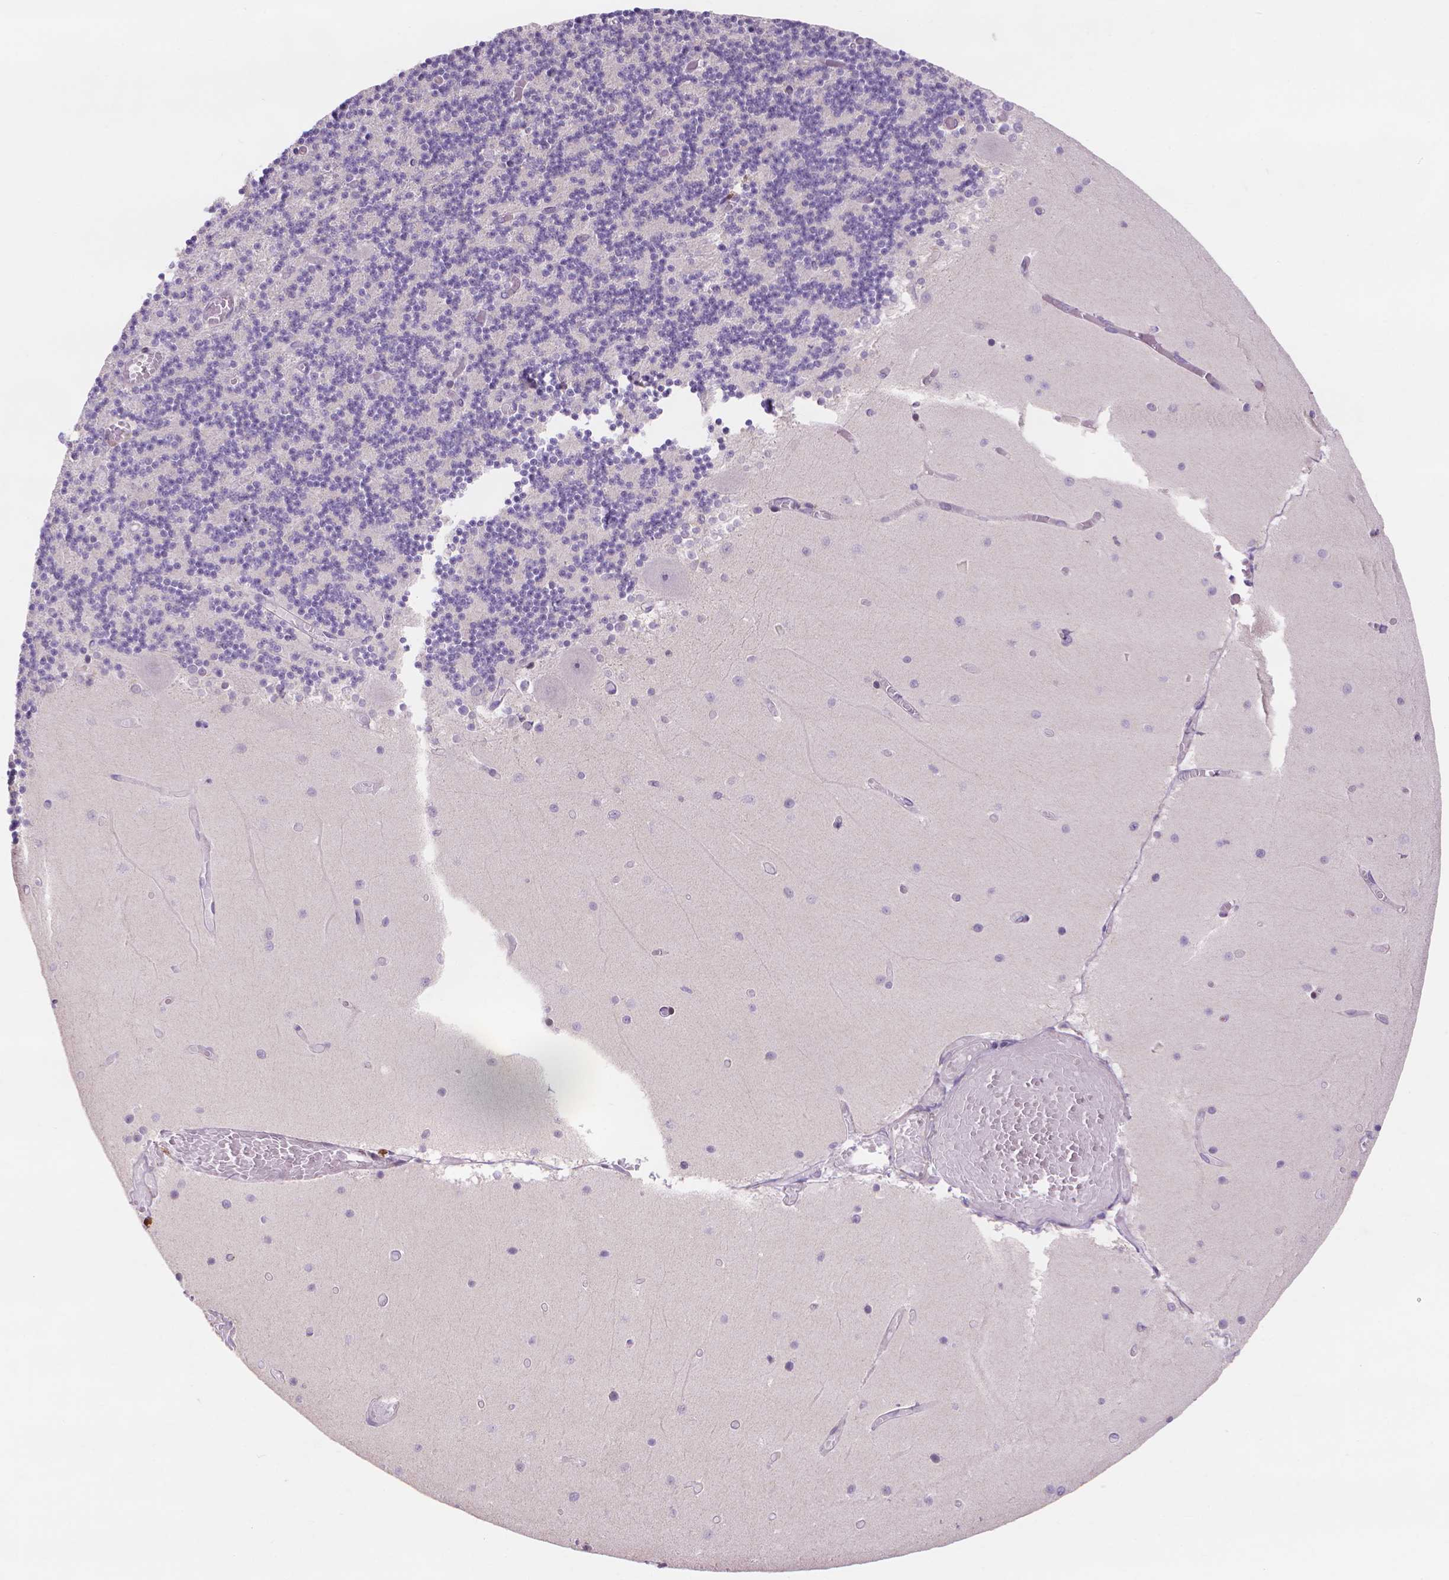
{"staining": {"intensity": "negative", "quantity": "none", "location": "none"}, "tissue": "cerebellum", "cell_type": "Cells in granular layer", "image_type": "normal", "snomed": [{"axis": "morphology", "description": "Normal tissue, NOS"}, {"axis": "topography", "description": "Cerebellum"}], "caption": "High magnification brightfield microscopy of benign cerebellum stained with DAB (brown) and counterstained with hematoxylin (blue): cells in granular layer show no significant positivity. (DAB immunohistochemistry (IHC) visualized using brightfield microscopy, high magnification).", "gene": "PRDM13", "patient": {"sex": "female", "age": 28}}